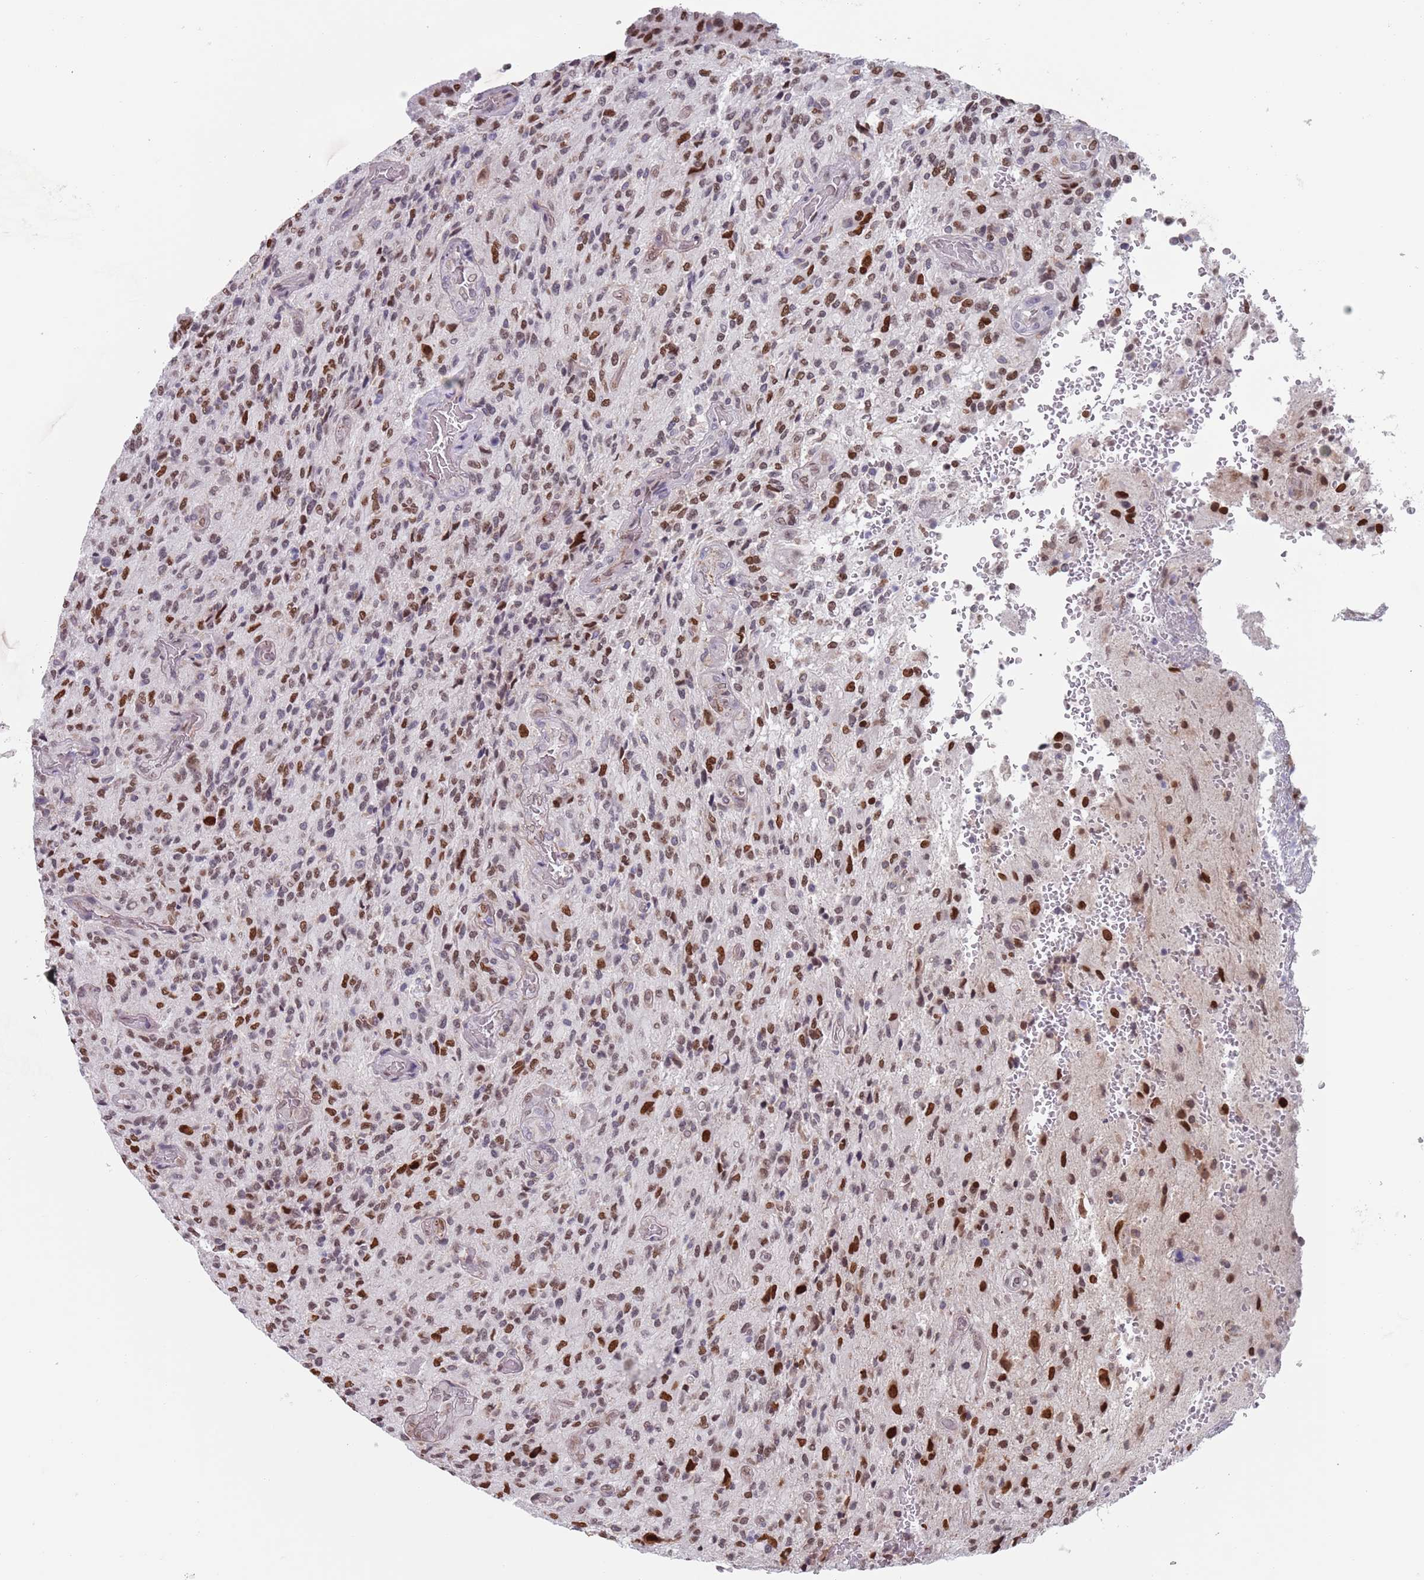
{"staining": {"intensity": "moderate", "quantity": ">75%", "location": "nuclear"}, "tissue": "glioma", "cell_type": "Tumor cells", "image_type": "cancer", "snomed": [{"axis": "morphology", "description": "Normal tissue, NOS"}, {"axis": "morphology", "description": "Glioma, malignant, High grade"}, {"axis": "topography", "description": "Cerebral cortex"}], "caption": "There is medium levels of moderate nuclear expression in tumor cells of glioma, as demonstrated by immunohistochemical staining (brown color).", "gene": "MFSD12", "patient": {"sex": "male", "age": 56}}